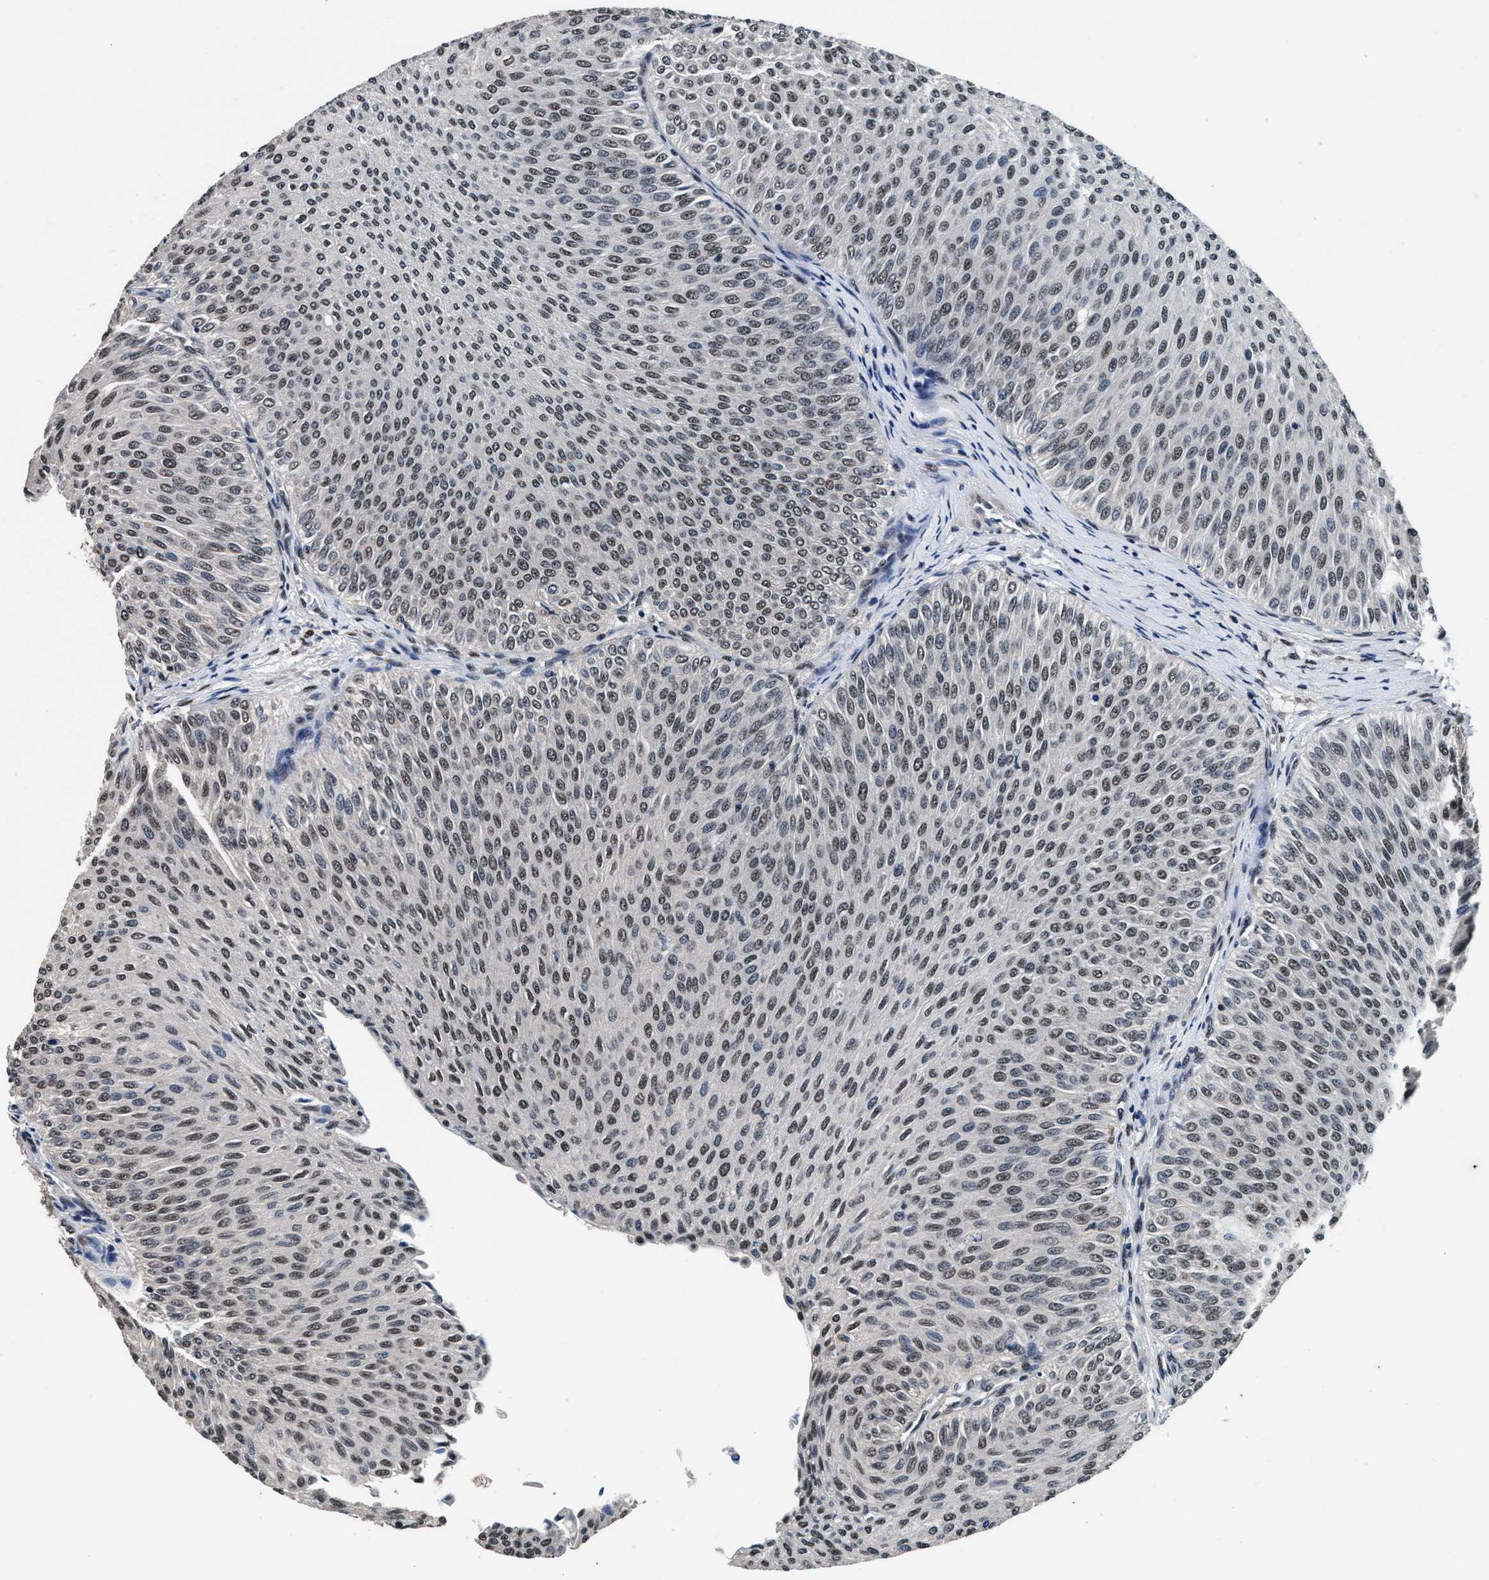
{"staining": {"intensity": "weak", "quantity": ">75%", "location": "nuclear"}, "tissue": "urothelial cancer", "cell_type": "Tumor cells", "image_type": "cancer", "snomed": [{"axis": "morphology", "description": "Urothelial carcinoma, Low grade"}, {"axis": "topography", "description": "Urinary bladder"}], "caption": "High-magnification brightfield microscopy of urothelial cancer stained with DAB (3,3'-diaminobenzidine) (brown) and counterstained with hematoxylin (blue). tumor cells exhibit weak nuclear staining is present in about>75% of cells. (Stains: DAB (3,3'-diaminobenzidine) in brown, nuclei in blue, Microscopy: brightfield microscopy at high magnification).", "gene": "USP16", "patient": {"sex": "male", "age": 78}}